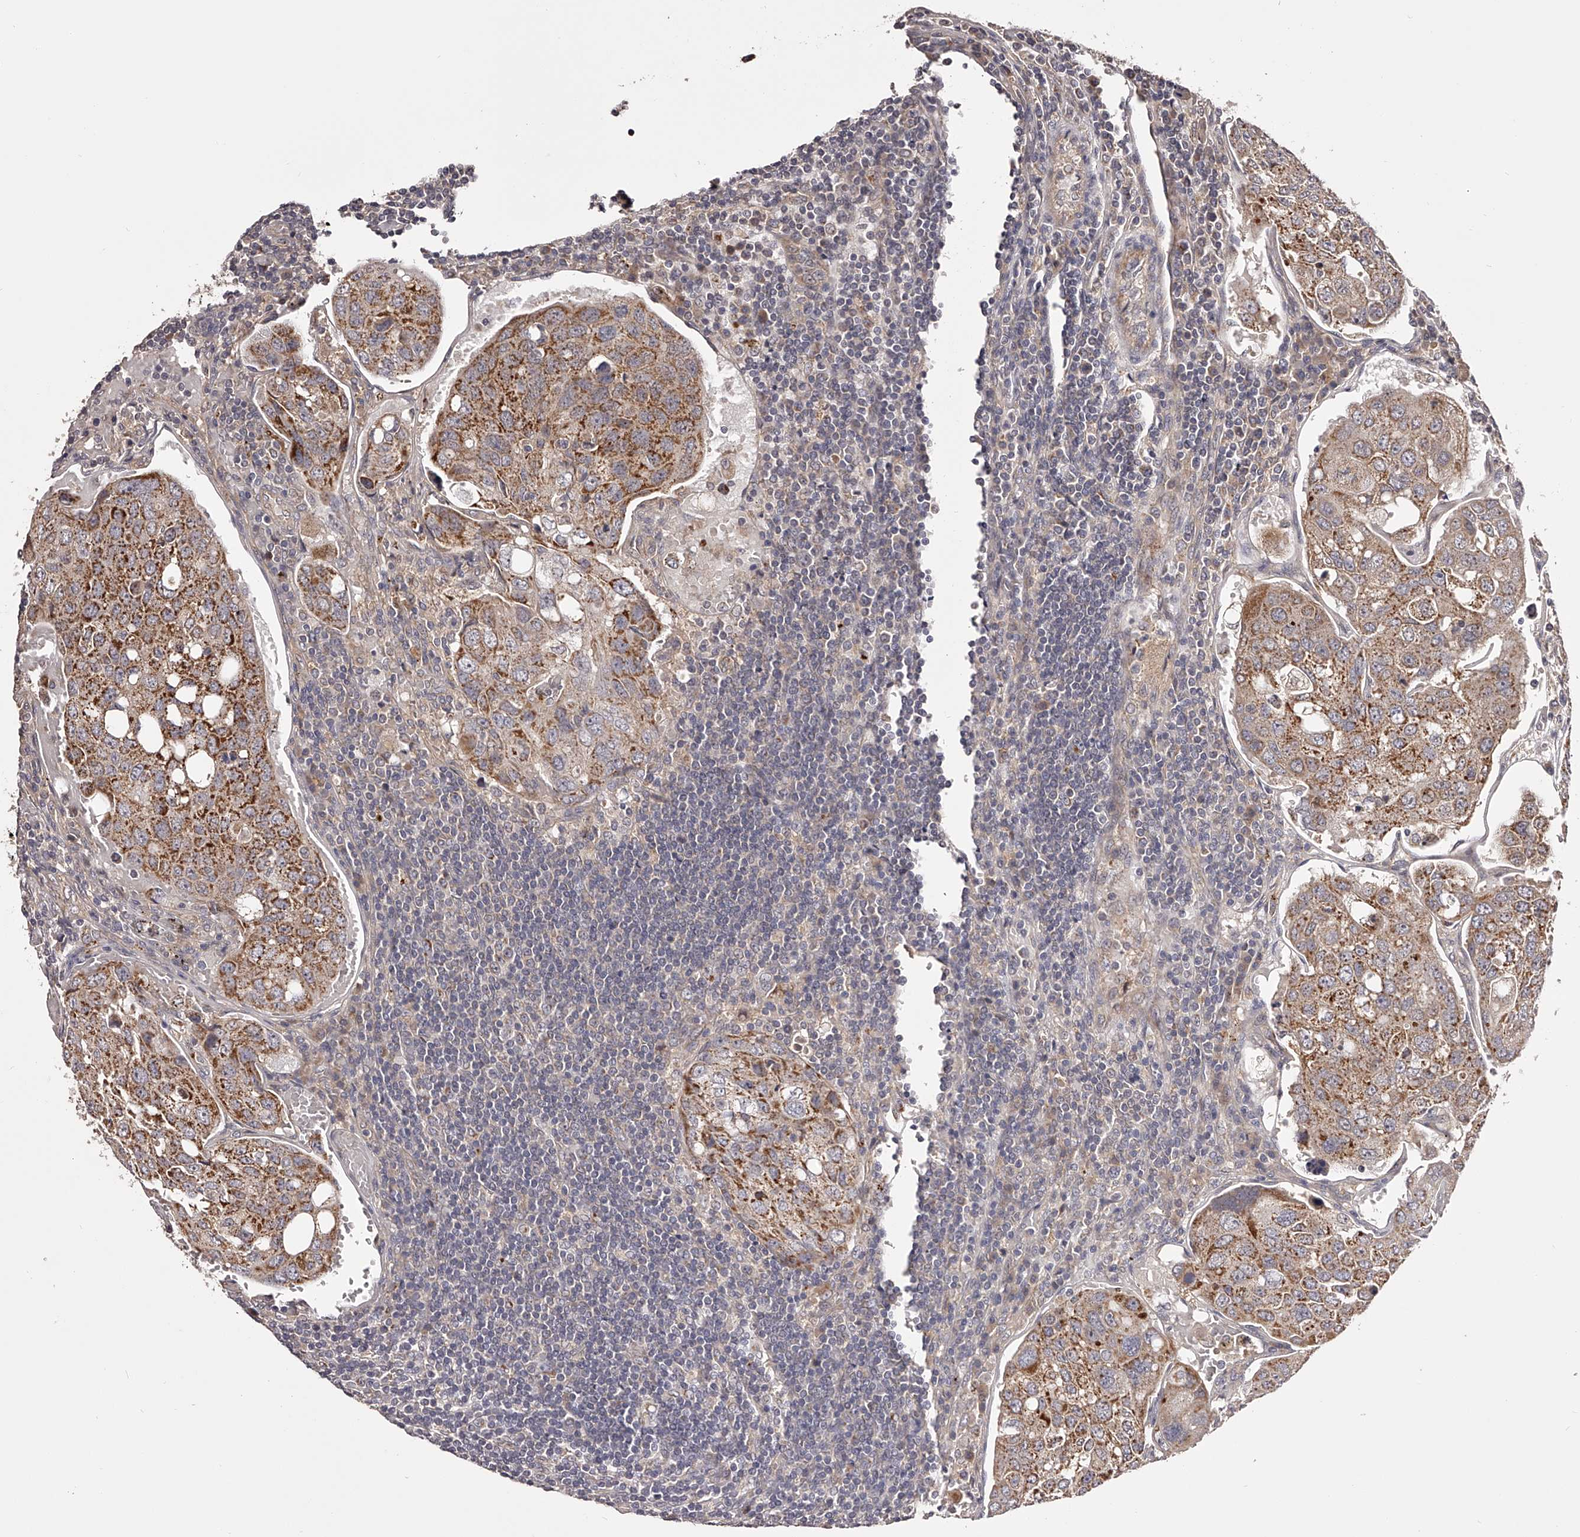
{"staining": {"intensity": "moderate", "quantity": ">75%", "location": "cytoplasmic/membranous"}, "tissue": "urothelial cancer", "cell_type": "Tumor cells", "image_type": "cancer", "snomed": [{"axis": "morphology", "description": "Urothelial carcinoma, High grade"}, {"axis": "topography", "description": "Lymph node"}, {"axis": "topography", "description": "Urinary bladder"}], "caption": "Protein staining of urothelial carcinoma (high-grade) tissue exhibits moderate cytoplasmic/membranous positivity in about >75% of tumor cells.", "gene": "ODF2L", "patient": {"sex": "male", "age": 51}}